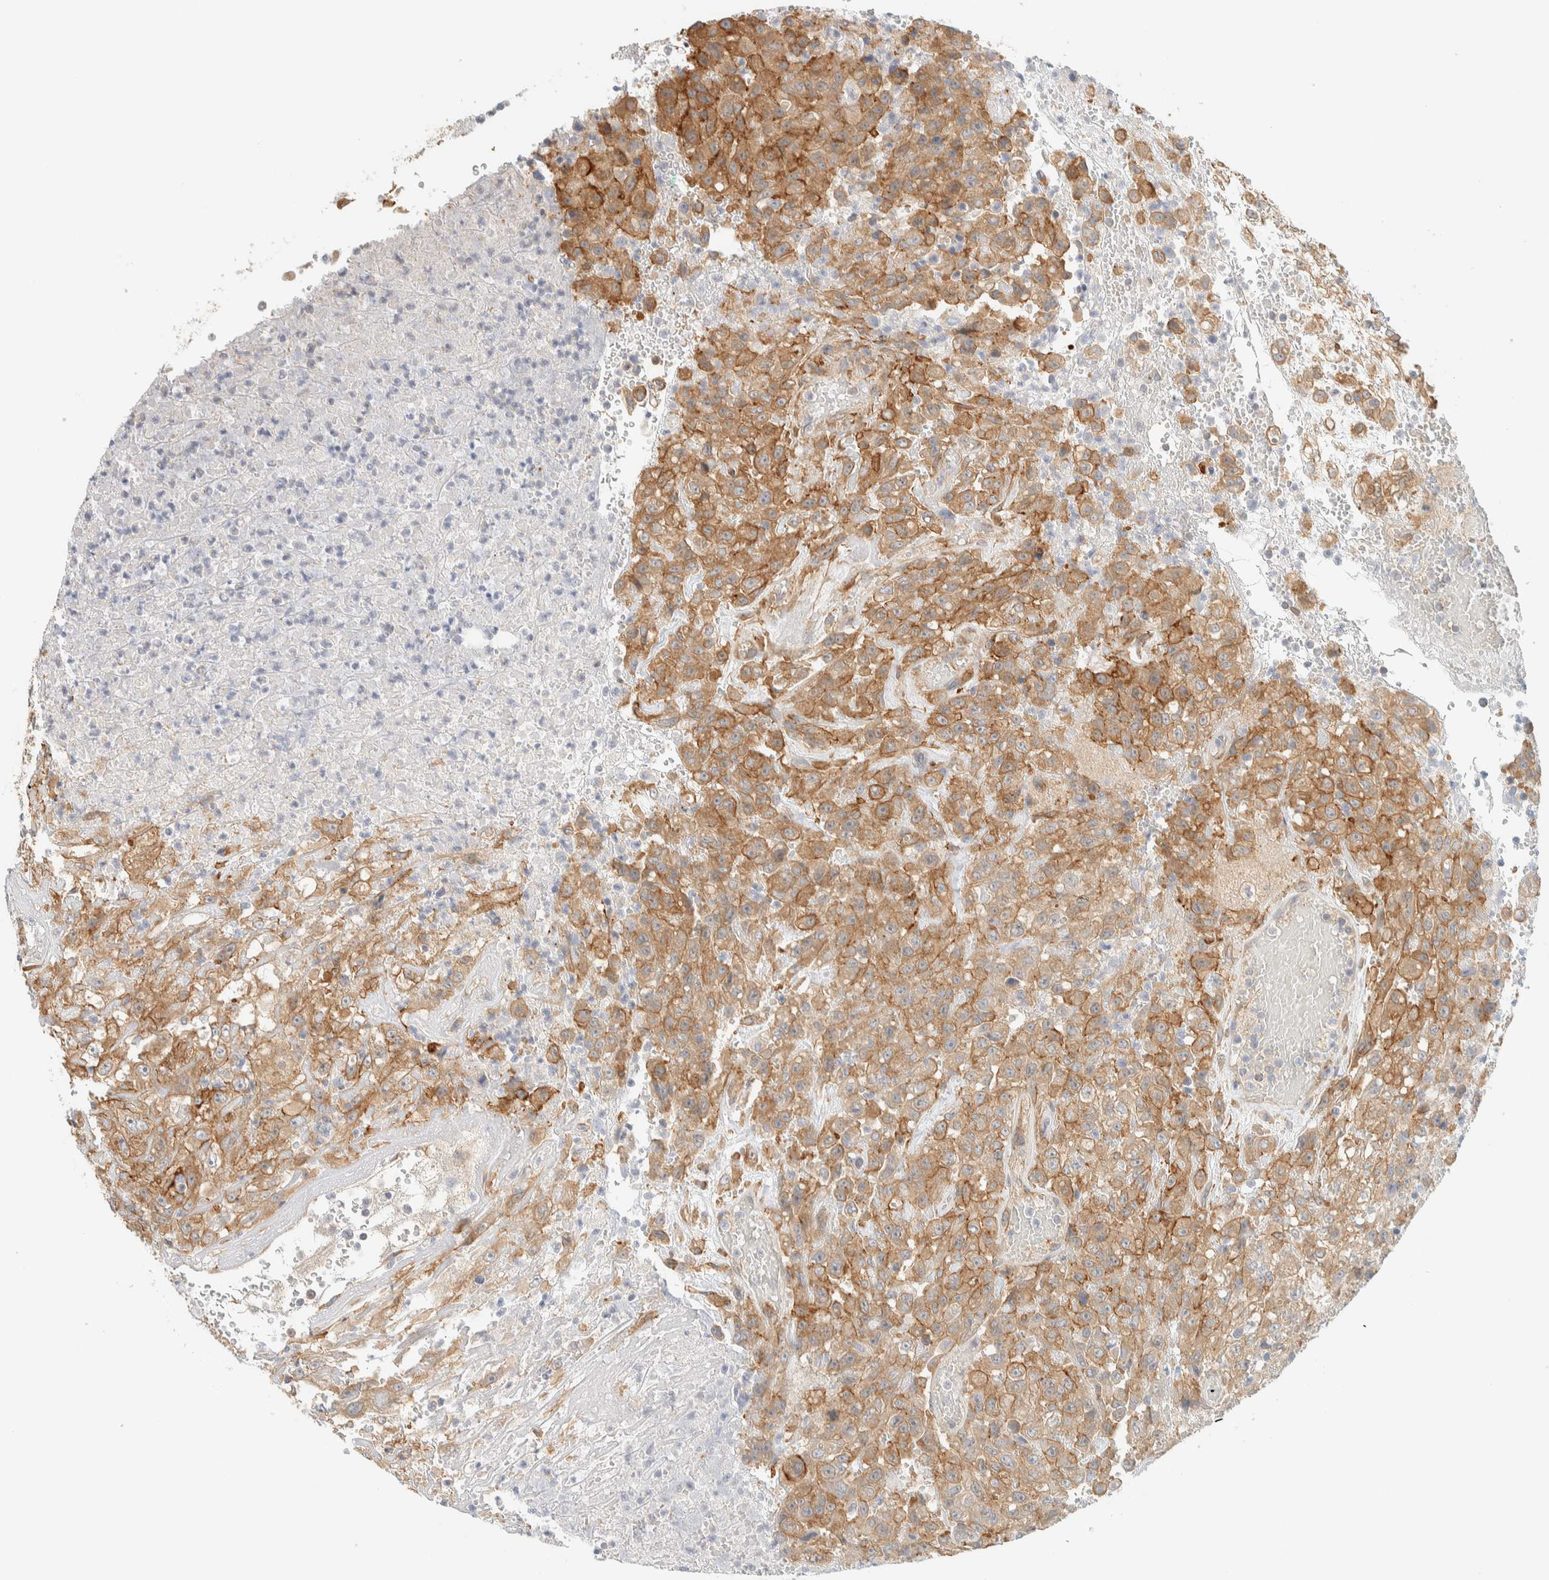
{"staining": {"intensity": "moderate", "quantity": ">75%", "location": "cytoplasmic/membranous"}, "tissue": "urothelial cancer", "cell_type": "Tumor cells", "image_type": "cancer", "snomed": [{"axis": "morphology", "description": "Urothelial carcinoma, High grade"}, {"axis": "topography", "description": "Urinary bladder"}], "caption": "The photomicrograph displays a brown stain indicating the presence of a protein in the cytoplasmic/membranous of tumor cells in urothelial cancer.", "gene": "LIMA1", "patient": {"sex": "male", "age": 46}}